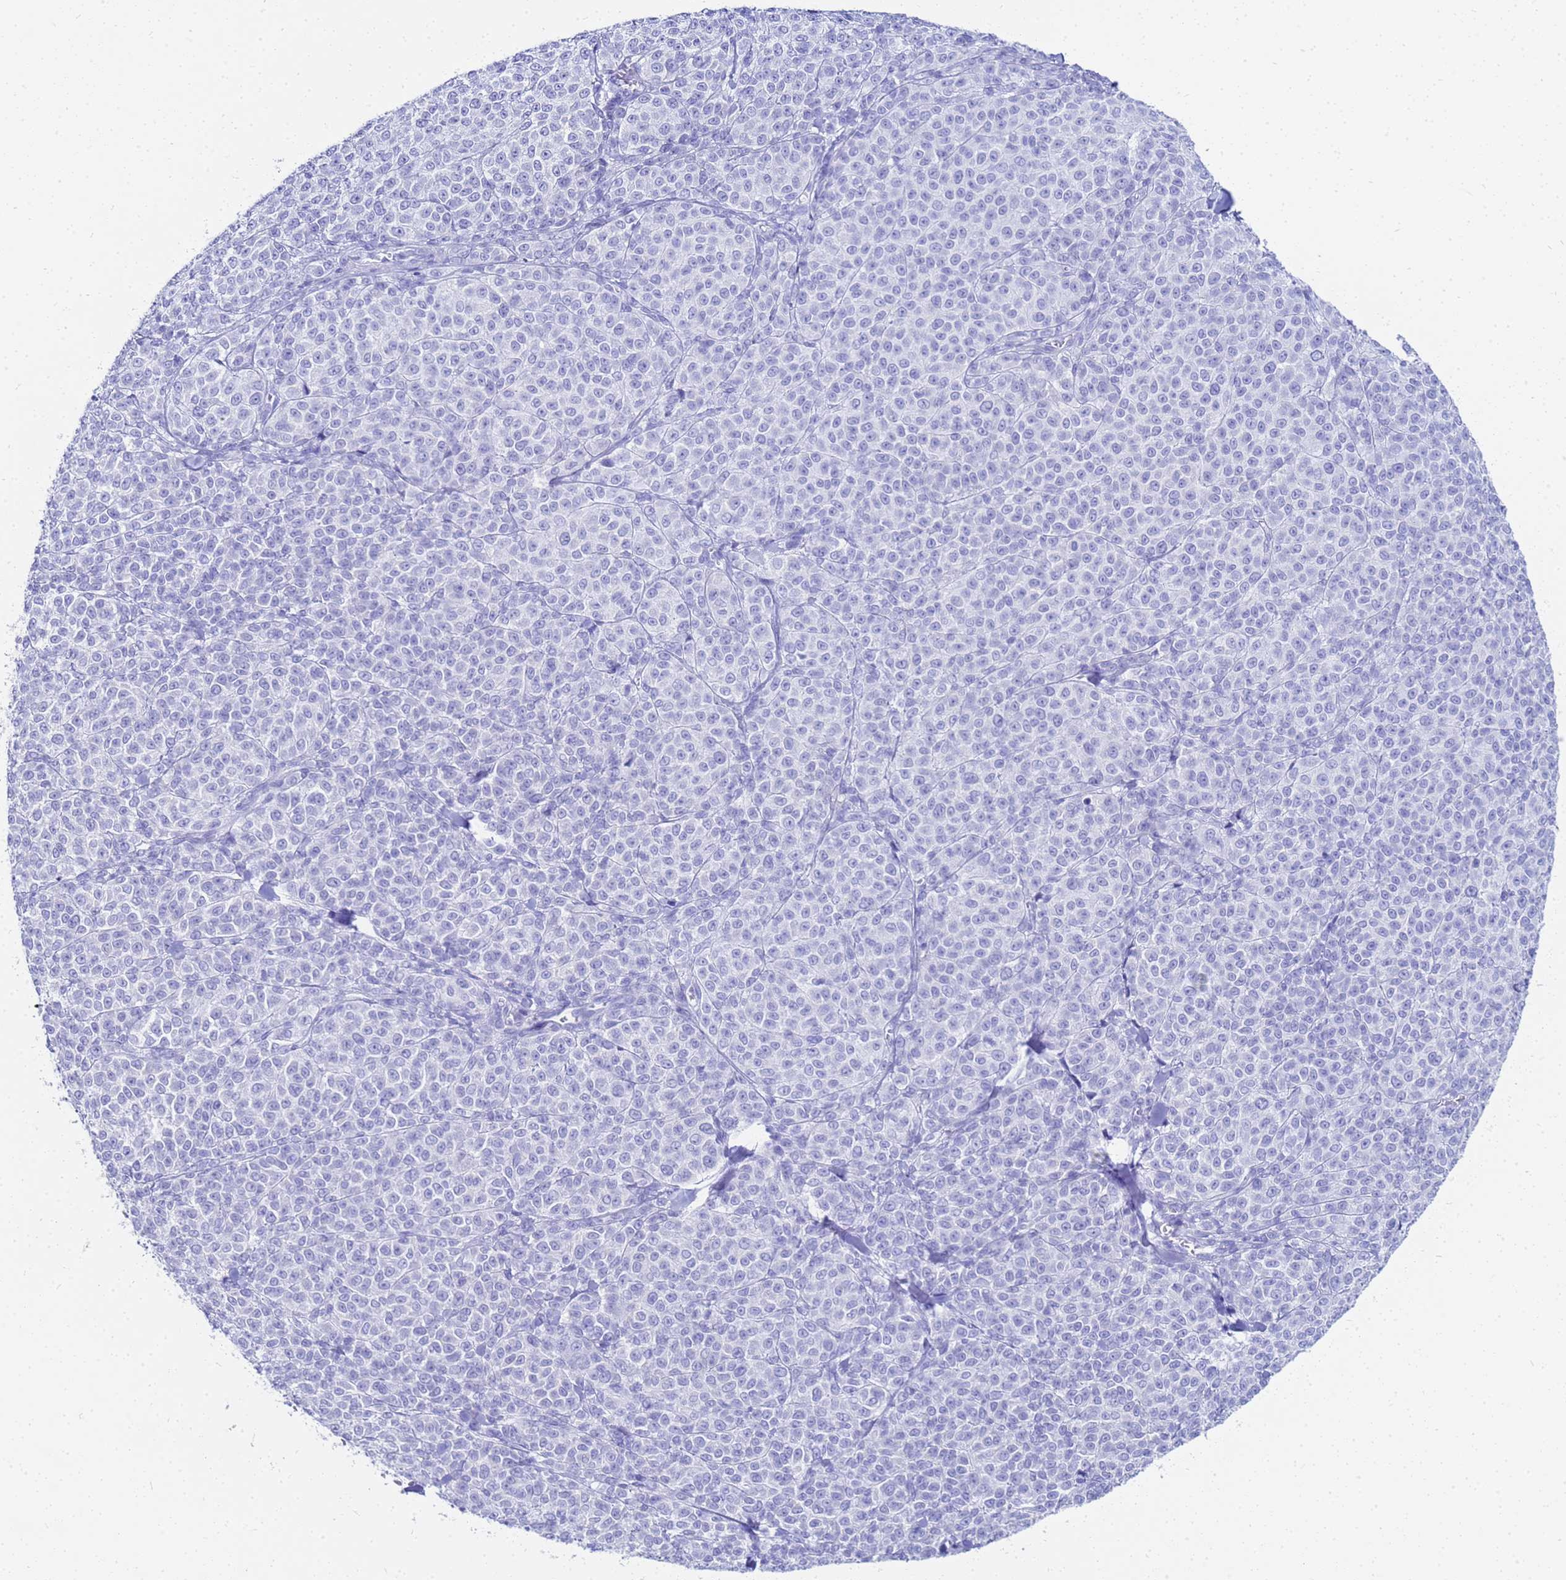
{"staining": {"intensity": "negative", "quantity": "none", "location": "none"}, "tissue": "melanoma", "cell_type": "Tumor cells", "image_type": "cancer", "snomed": [{"axis": "morphology", "description": "Normal tissue, NOS"}, {"axis": "morphology", "description": "Malignant melanoma, NOS"}, {"axis": "topography", "description": "Skin"}], "caption": "This is an IHC image of melanoma. There is no positivity in tumor cells.", "gene": "CKB", "patient": {"sex": "female", "age": 34}}